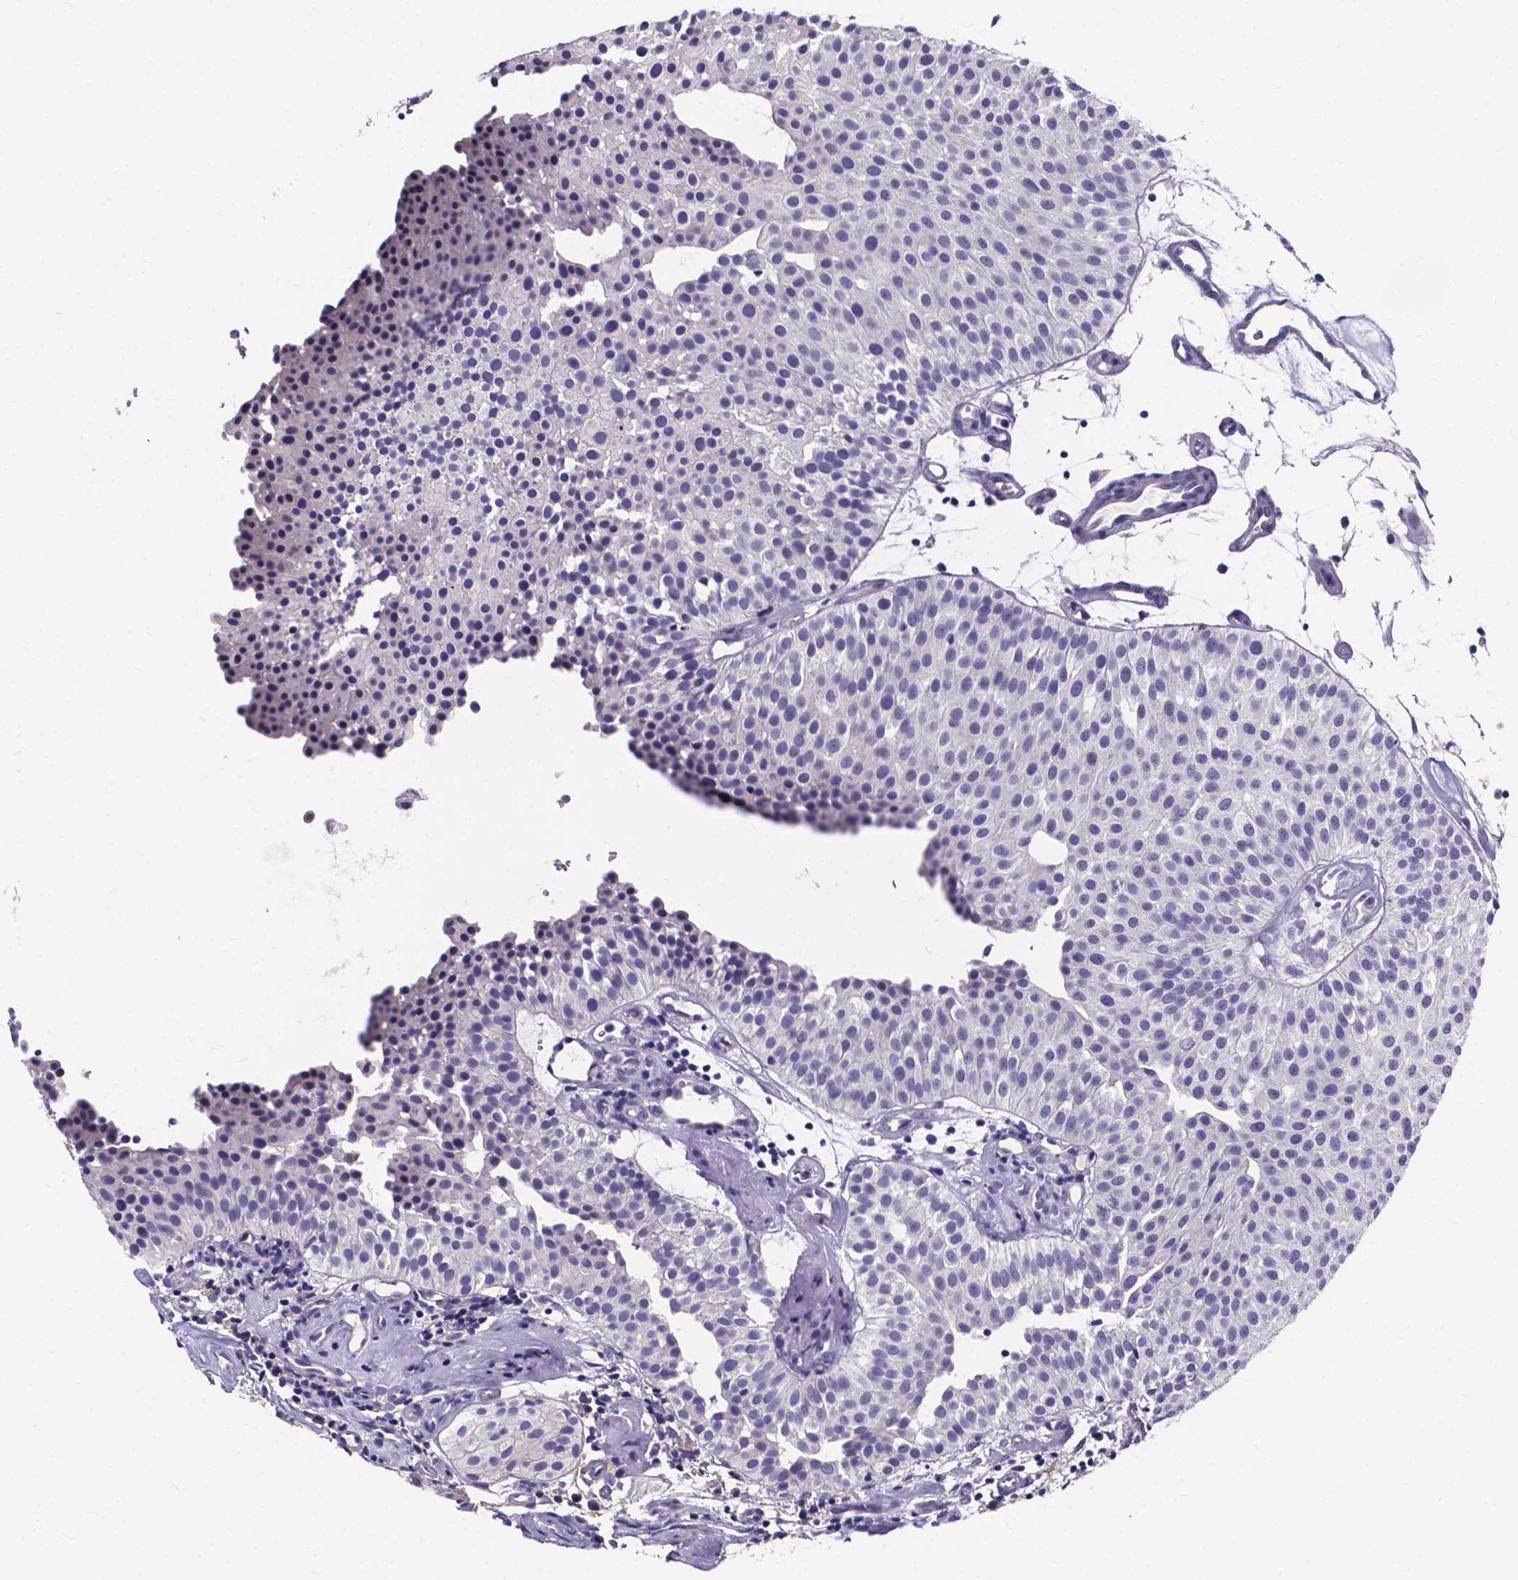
{"staining": {"intensity": "negative", "quantity": "none", "location": "none"}, "tissue": "urothelial cancer", "cell_type": "Tumor cells", "image_type": "cancer", "snomed": [{"axis": "morphology", "description": "Urothelial carcinoma, Low grade"}, {"axis": "topography", "description": "Urinary bladder"}], "caption": "Tumor cells show no significant expression in low-grade urothelial carcinoma. Nuclei are stained in blue.", "gene": "SPOCD1", "patient": {"sex": "female", "age": 87}}